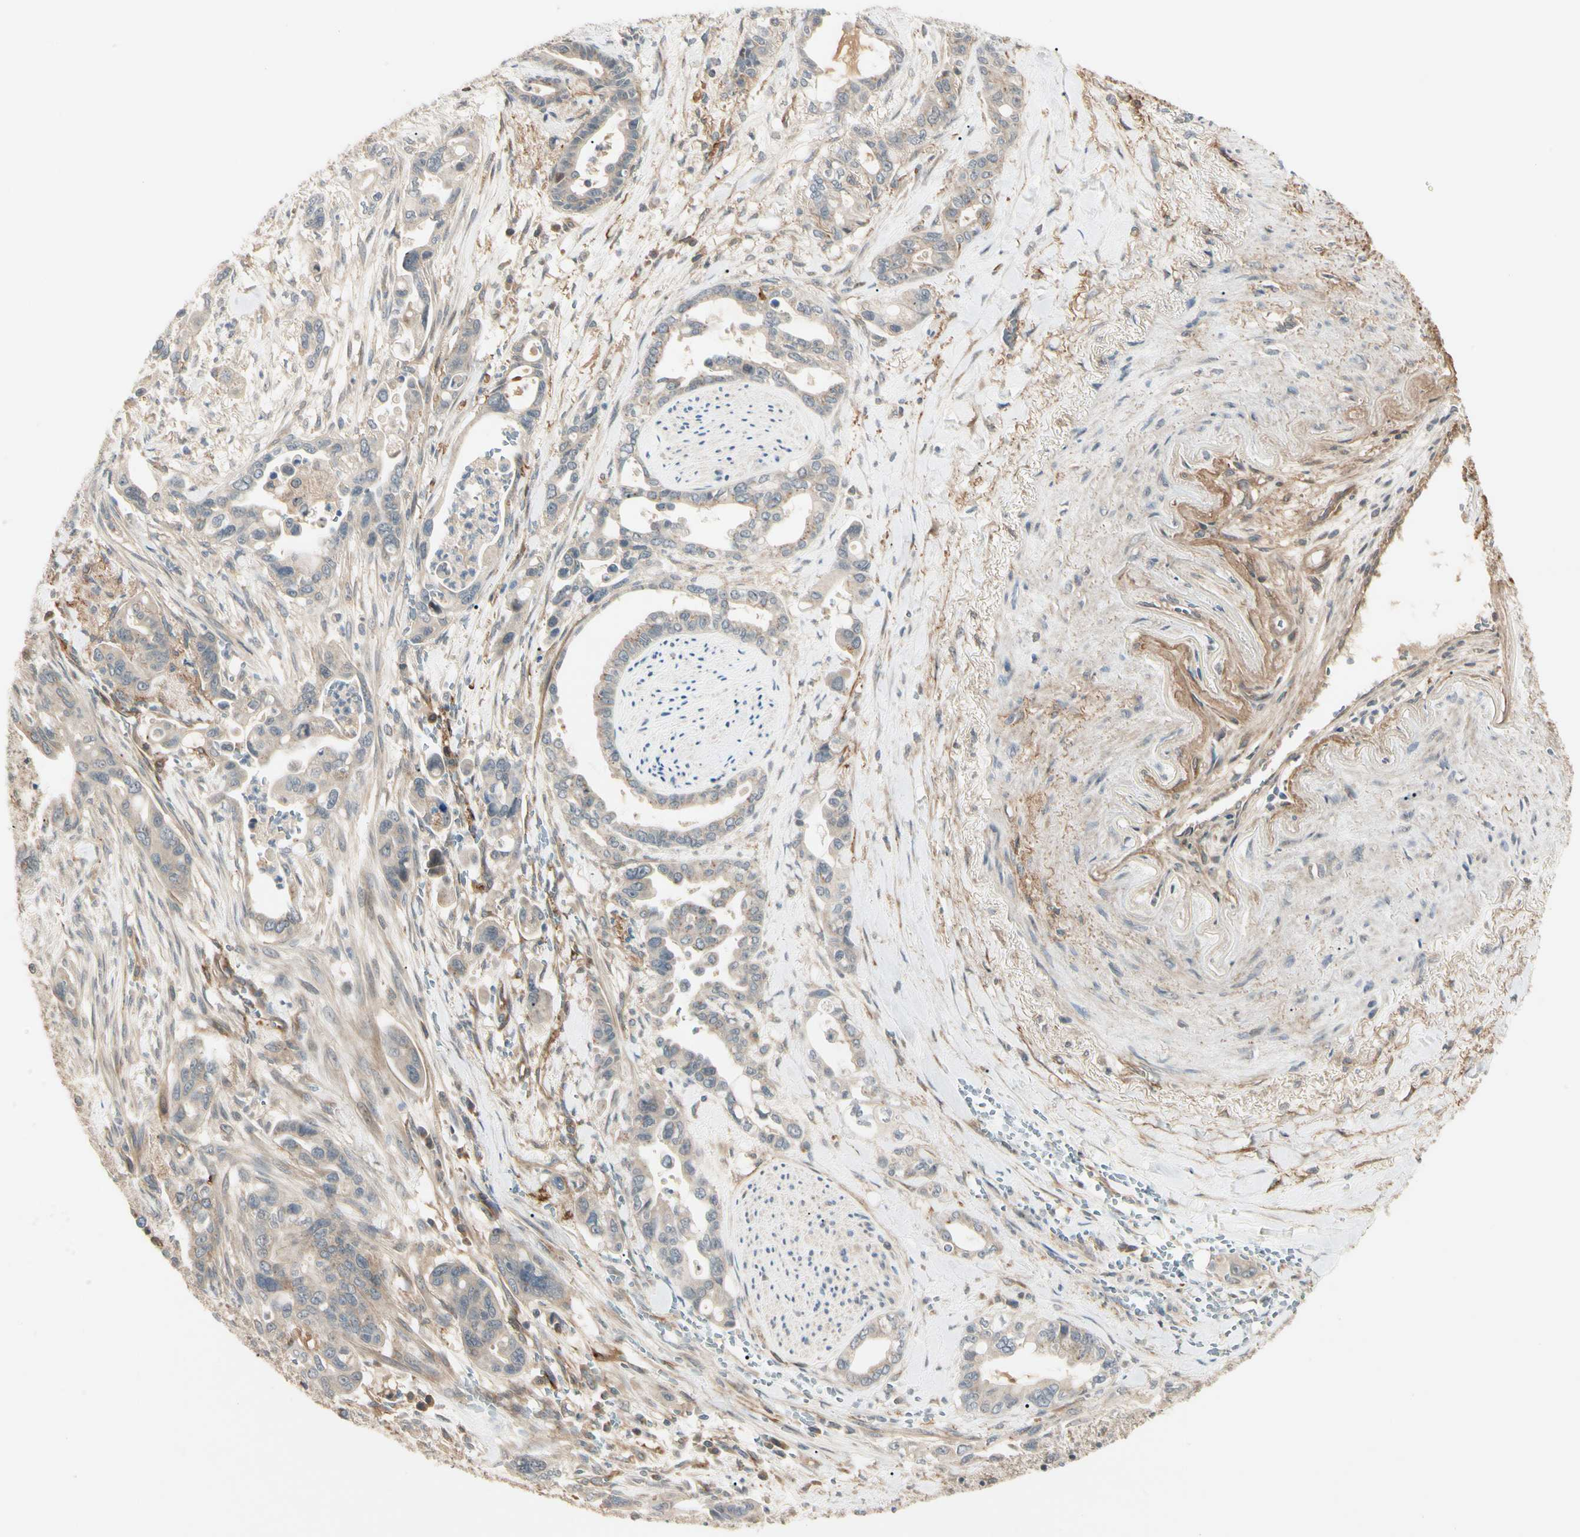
{"staining": {"intensity": "weak", "quantity": ">75%", "location": "cytoplasmic/membranous"}, "tissue": "pancreatic cancer", "cell_type": "Tumor cells", "image_type": "cancer", "snomed": [{"axis": "morphology", "description": "Adenocarcinoma, NOS"}, {"axis": "topography", "description": "Pancreas"}], "caption": "The photomicrograph exhibits staining of pancreatic adenocarcinoma, revealing weak cytoplasmic/membranous protein expression (brown color) within tumor cells.", "gene": "F2R", "patient": {"sex": "male", "age": 70}}